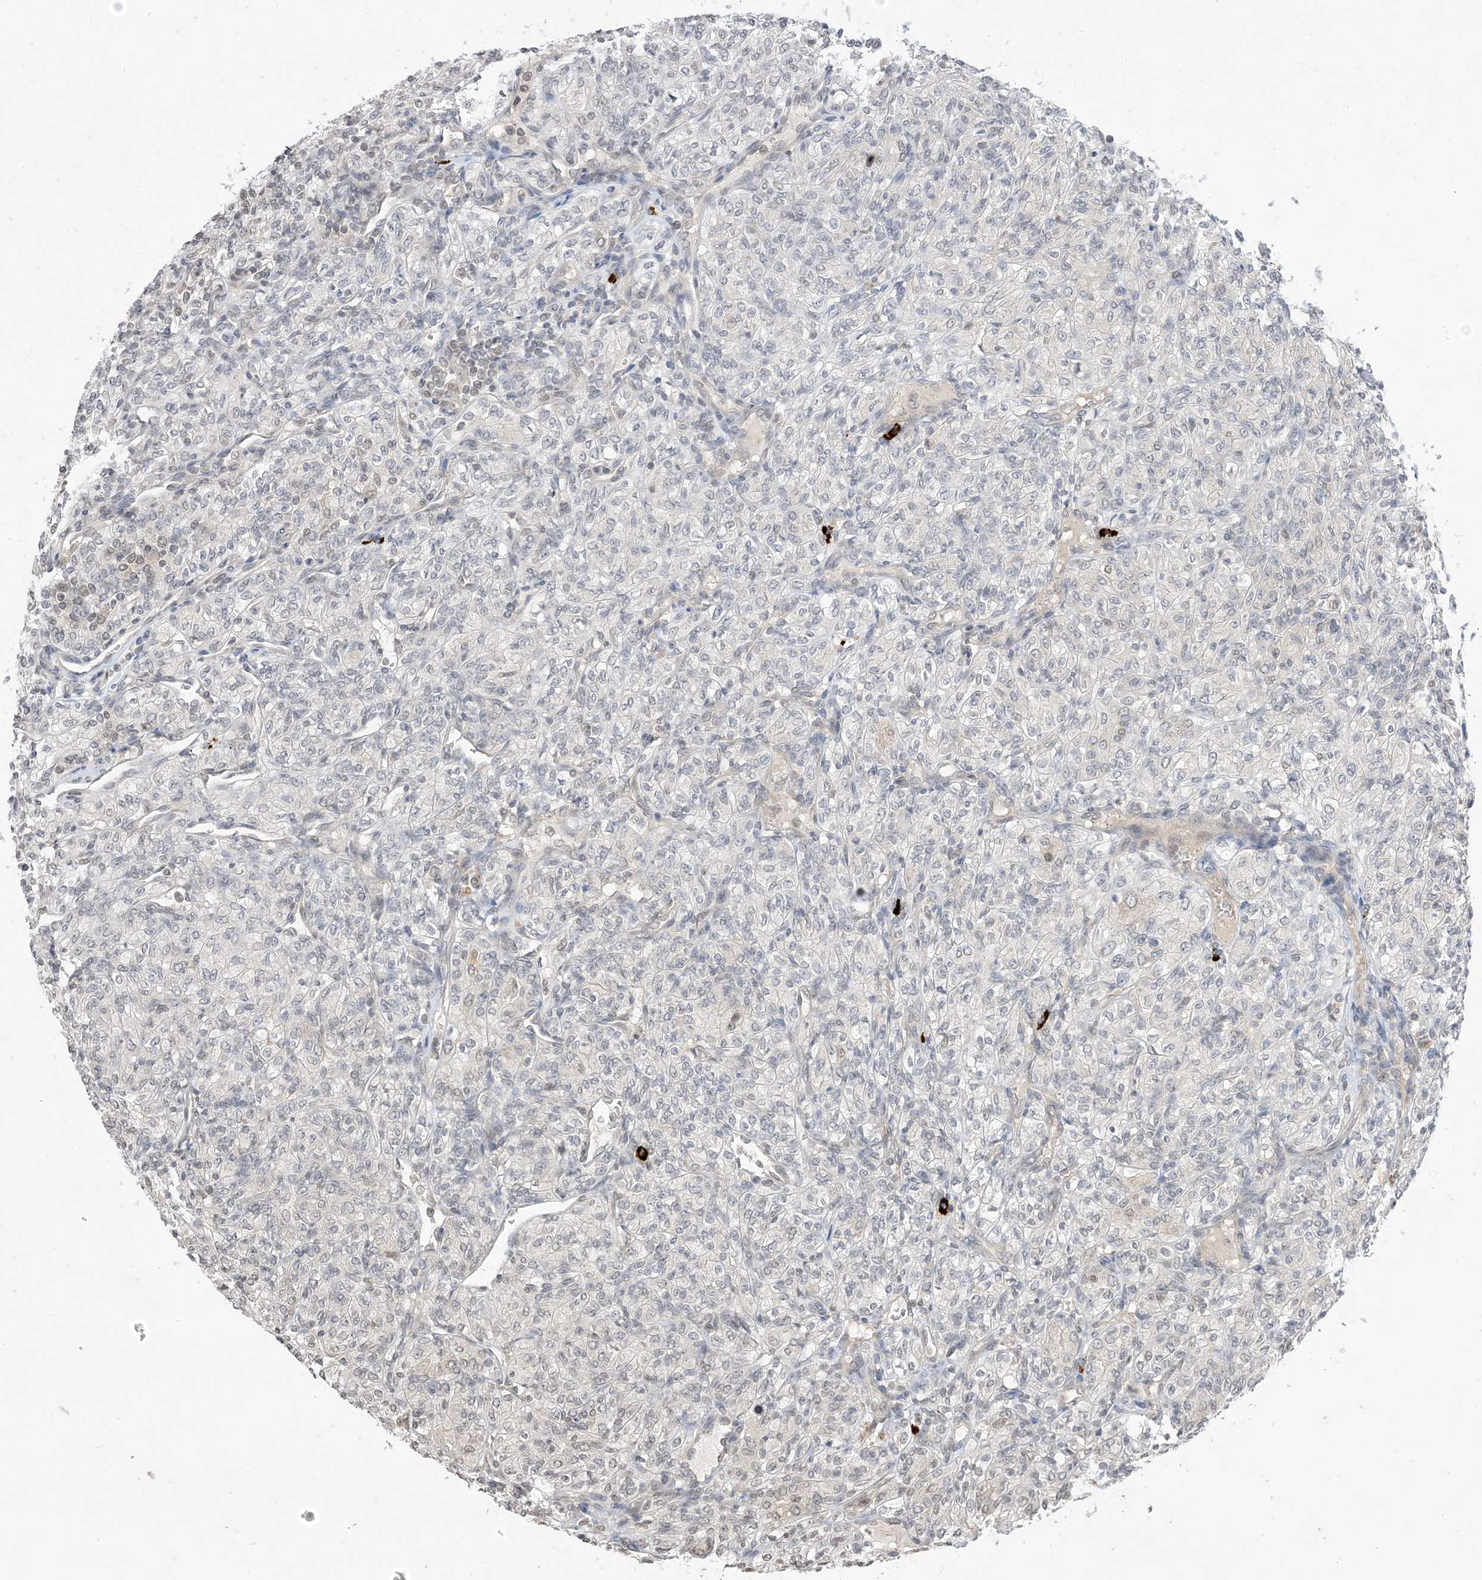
{"staining": {"intensity": "negative", "quantity": "none", "location": "none"}, "tissue": "renal cancer", "cell_type": "Tumor cells", "image_type": "cancer", "snomed": [{"axis": "morphology", "description": "Adenocarcinoma, NOS"}, {"axis": "topography", "description": "Kidney"}], "caption": "Renal adenocarcinoma was stained to show a protein in brown. There is no significant positivity in tumor cells.", "gene": "RANBP9", "patient": {"sex": "male", "age": 77}}